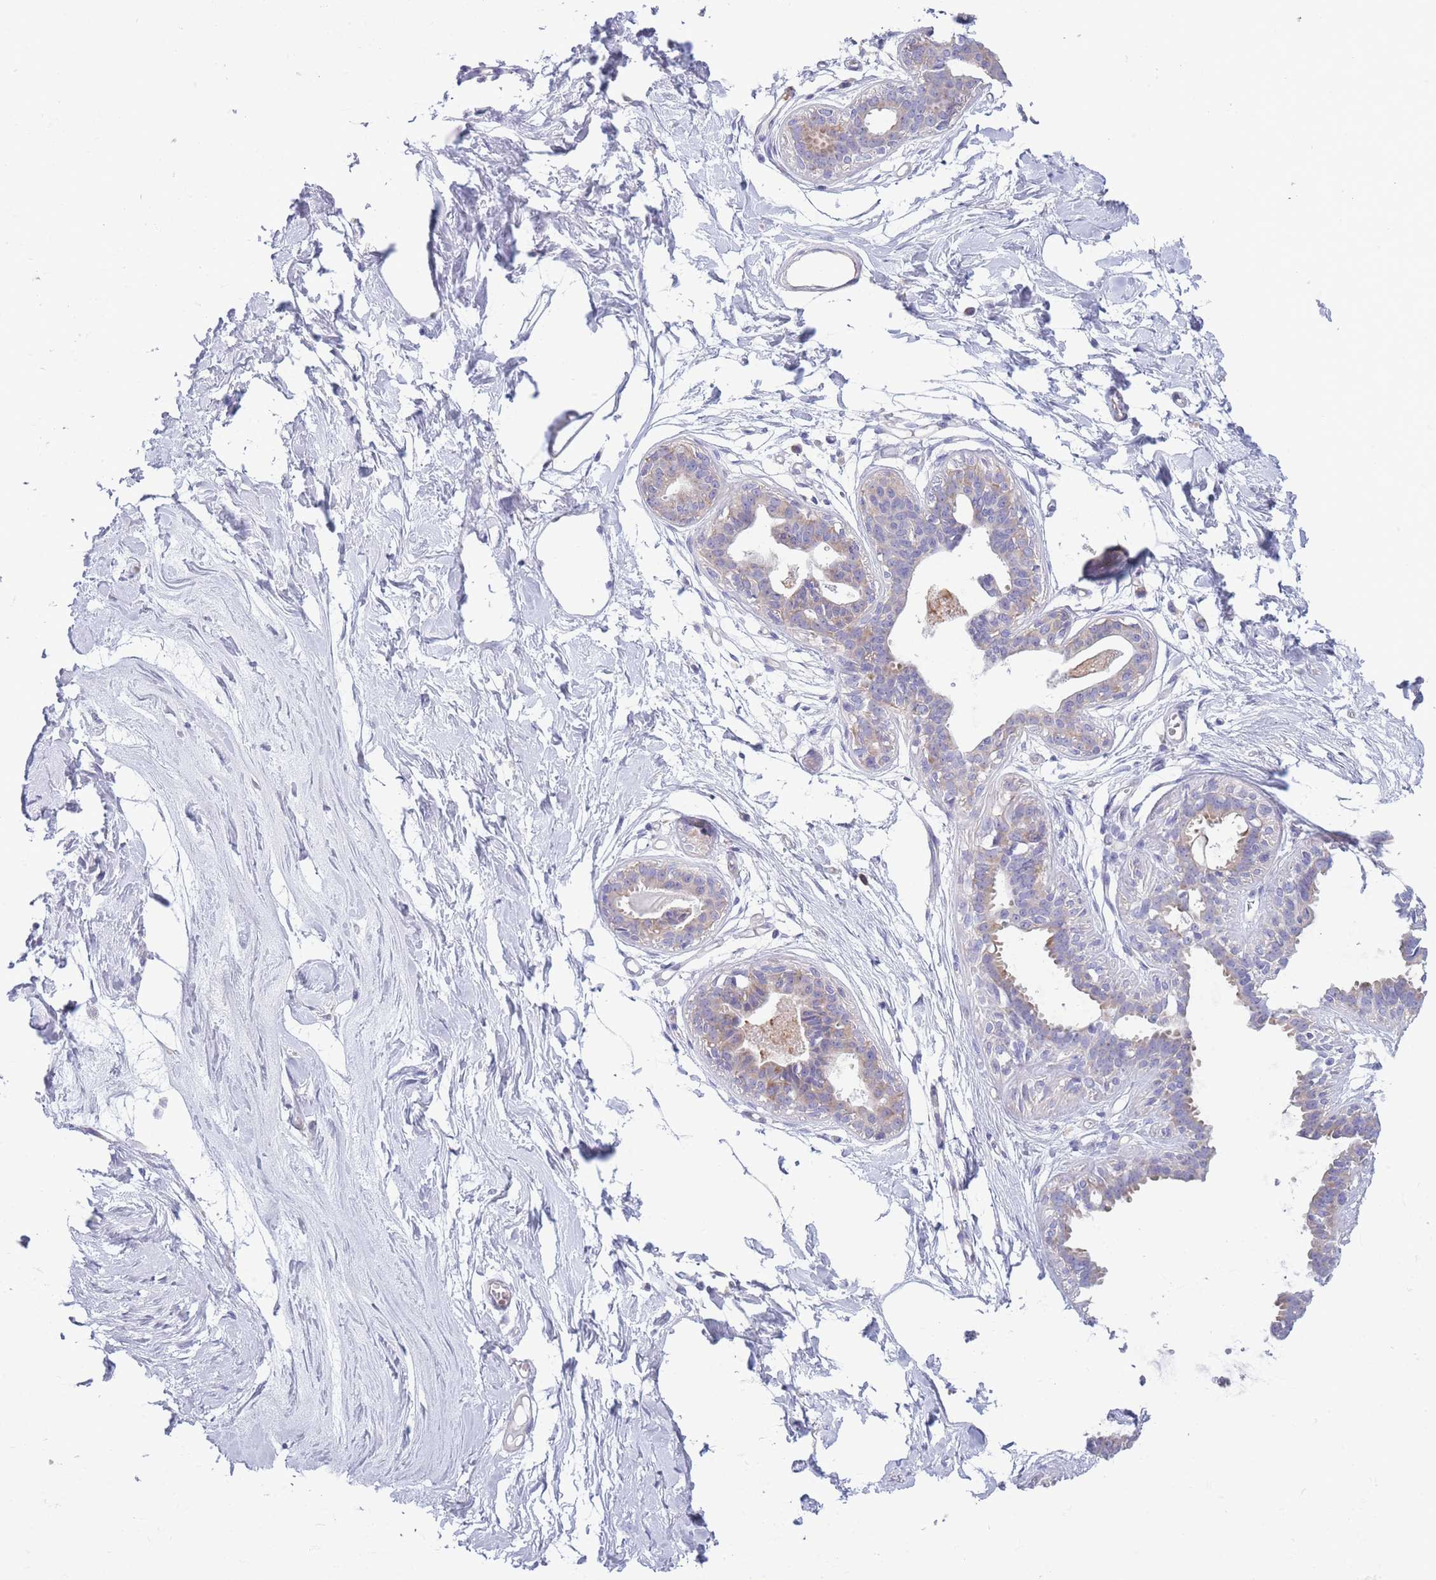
{"staining": {"intensity": "negative", "quantity": "none", "location": "none"}, "tissue": "breast", "cell_type": "Adipocytes", "image_type": "normal", "snomed": [{"axis": "morphology", "description": "Normal tissue, NOS"}, {"axis": "topography", "description": "Breast"}], "caption": "The photomicrograph demonstrates no staining of adipocytes in unremarkable breast. (Brightfield microscopy of DAB (3,3'-diaminobenzidine) immunohistochemistry at high magnification).", "gene": "NDUFAF6", "patient": {"sex": "female", "age": 45}}